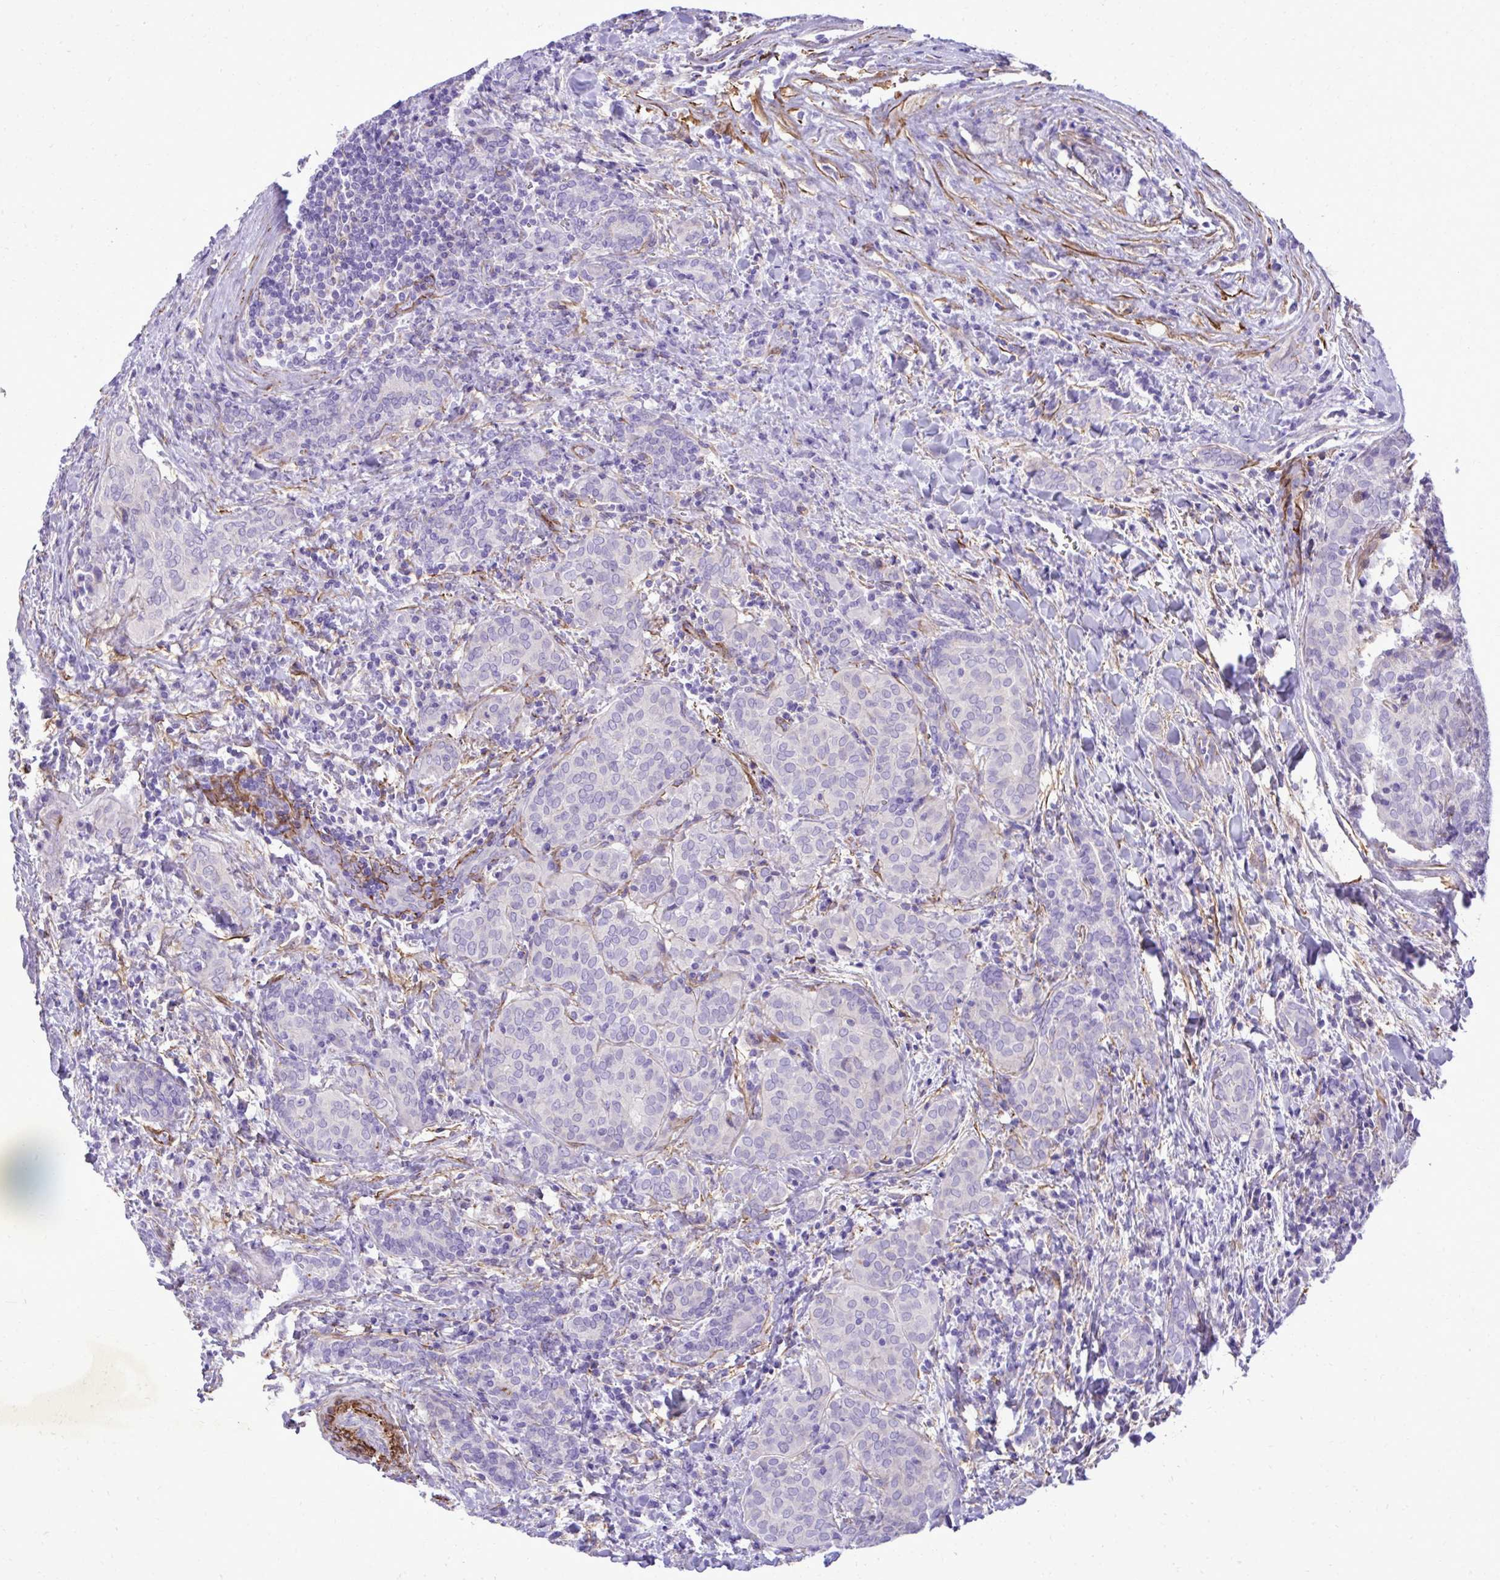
{"staining": {"intensity": "negative", "quantity": "none", "location": "none"}, "tissue": "thyroid cancer", "cell_type": "Tumor cells", "image_type": "cancer", "snomed": [{"axis": "morphology", "description": "Papillary adenocarcinoma, NOS"}, {"axis": "topography", "description": "Thyroid gland"}], "caption": "Thyroid cancer stained for a protein using immunohistochemistry shows no positivity tumor cells.", "gene": "PITPNM3", "patient": {"sex": "female", "age": 30}}